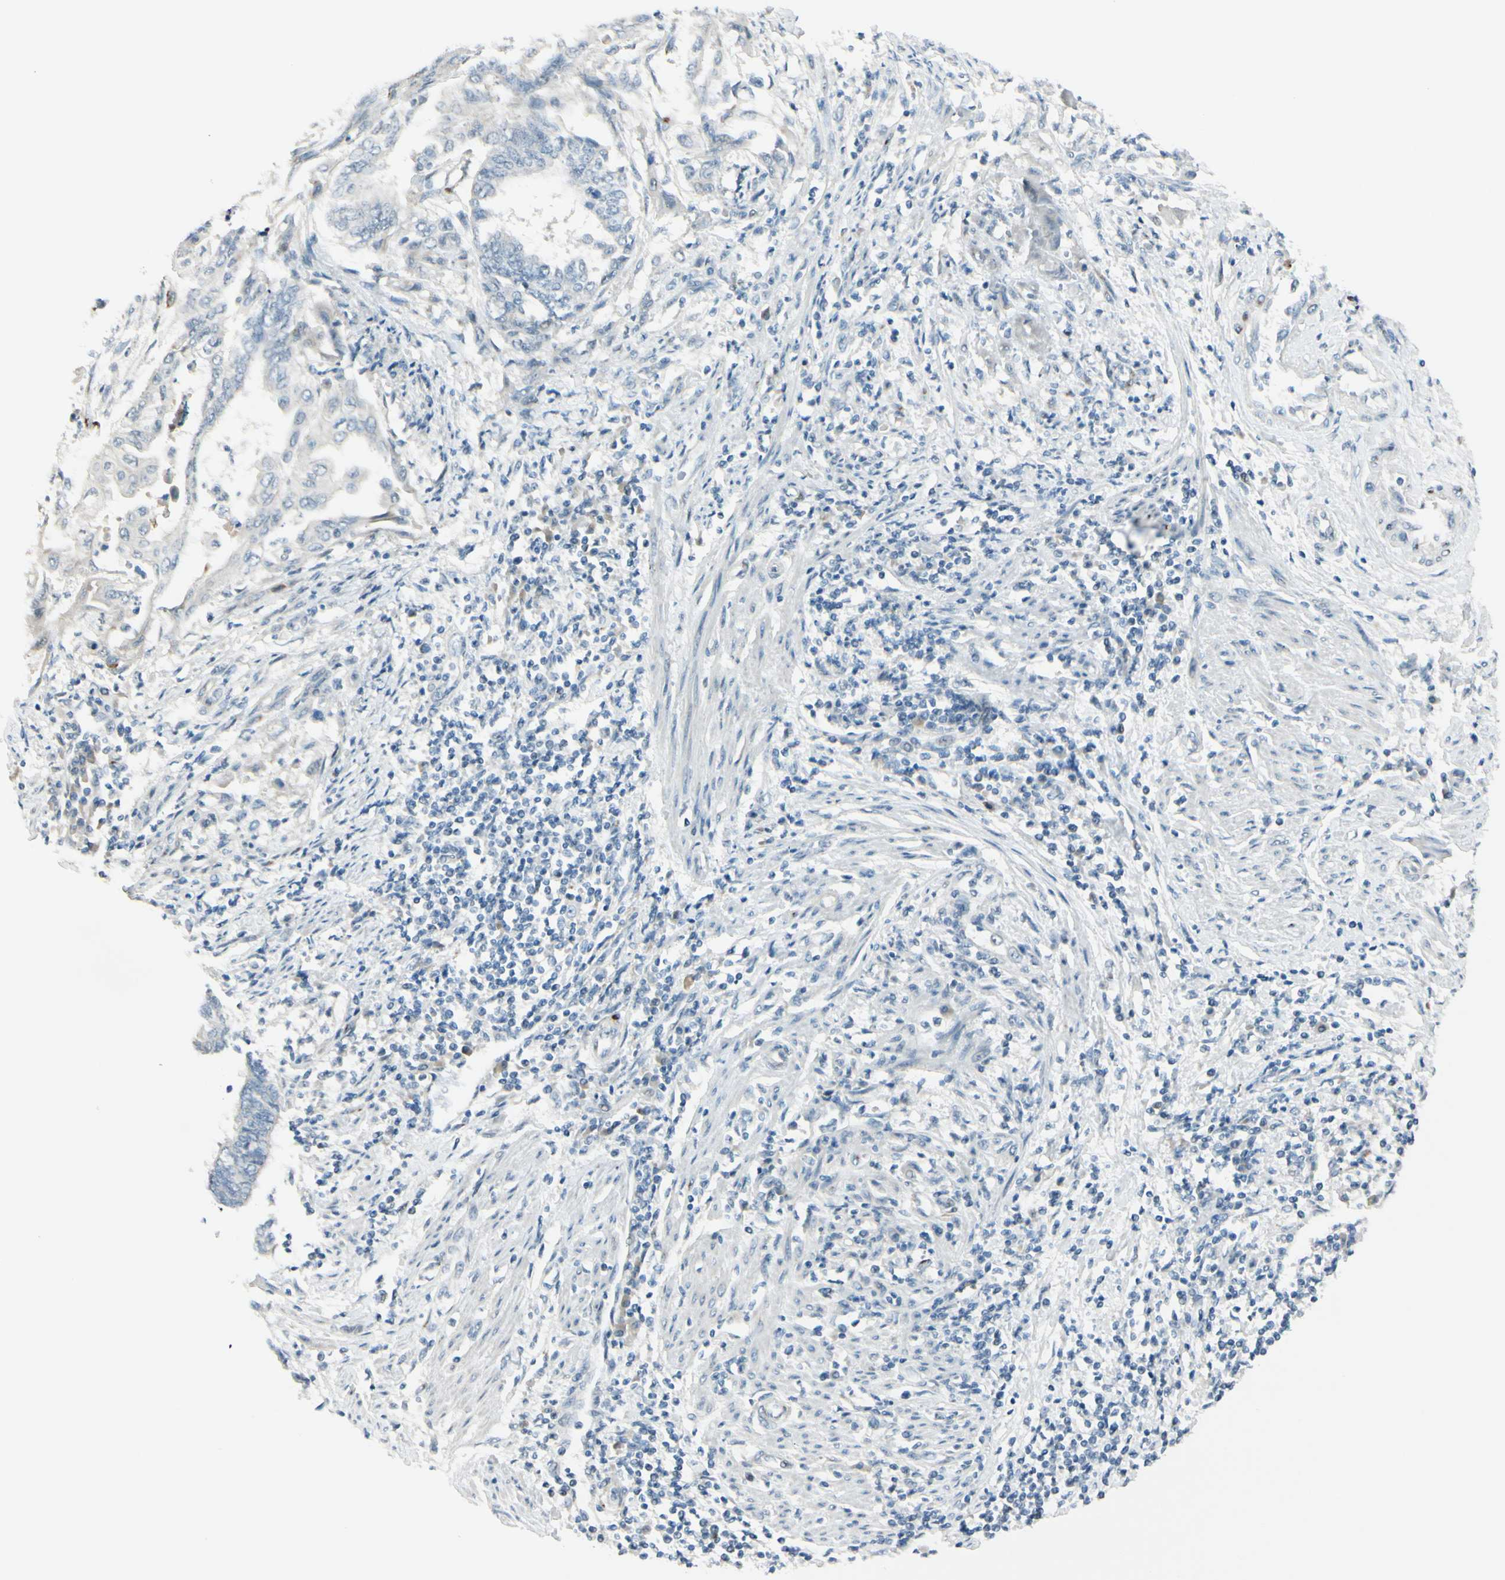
{"staining": {"intensity": "negative", "quantity": "none", "location": "none"}, "tissue": "endometrial cancer", "cell_type": "Tumor cells", "image_type": "cancer", "snomed": [{"axis": "morphology", "description": "Adenocarcinoma, NOS"}, {"axis": "topography", "description": "Uterus"}, {"axis": "topography", "description": "Endometrium"}], "caption": "IHC photomicrograph of endometrial cancer (adenocarcinoma) stained for a protein (brown), which displays no expression in tumor cells.", "gene": "B4GALNT1", "patient": {"sex": "female", "age": 70}}